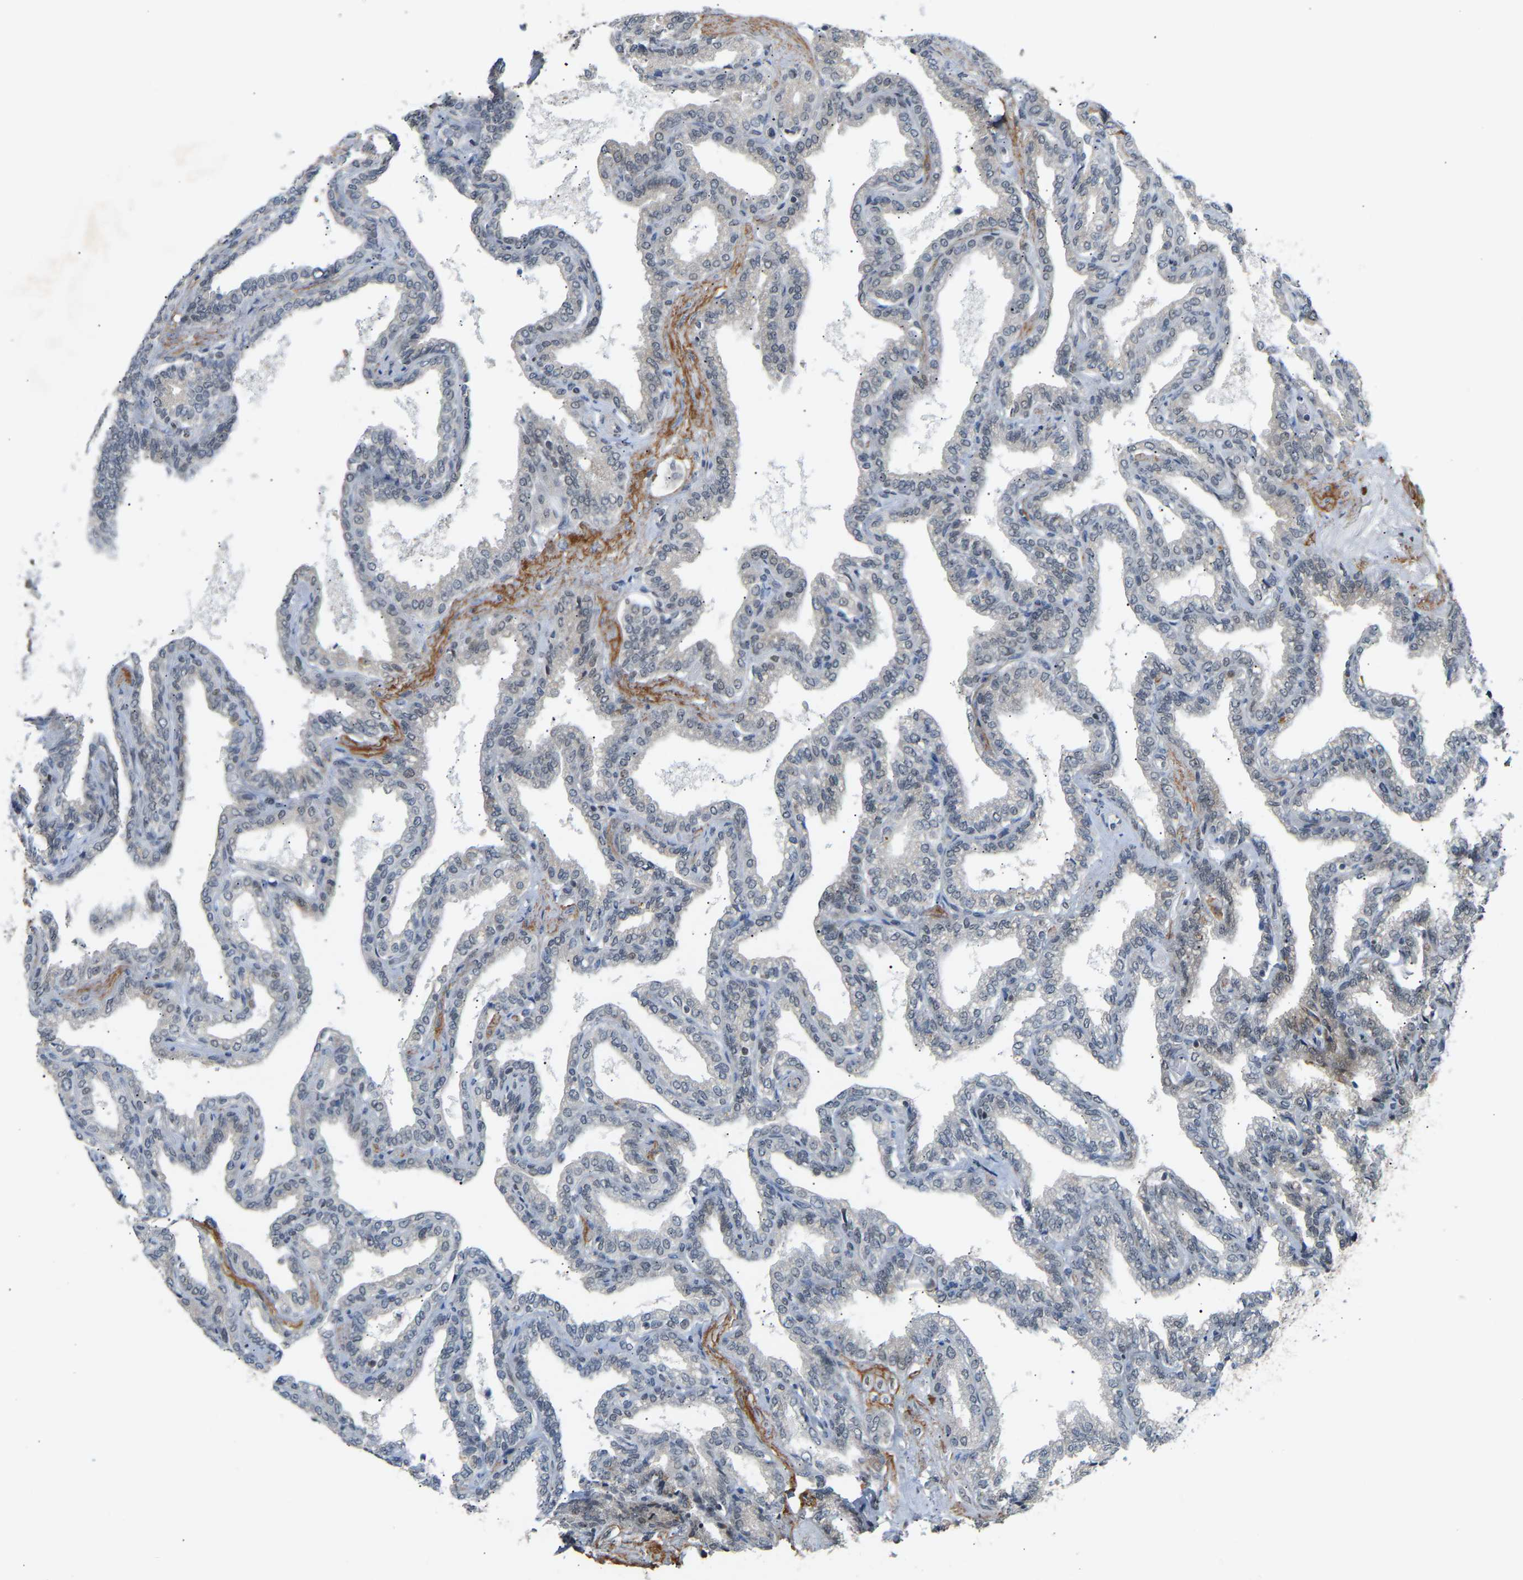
{"staining": {"intensity": "moderate", "quantity": "<25%", "location": "nuclear"}, "tissue": "seminal vesicle", "cell_type": "Glandular cells", "image_type": "normal", "snomed": [{"axis": "morphology", "description": "Normal tissue, NOS"}, {"axis": "topography", "description": "Seminal veicle"}], "caption": "Brown immunohistochemical staining in unremarkable seminal vesicle shows moderate nuclear positivity in about <25% of glandular cells.", "gene": "RBM15", "patient": {"sex": "male", "age": 46}}